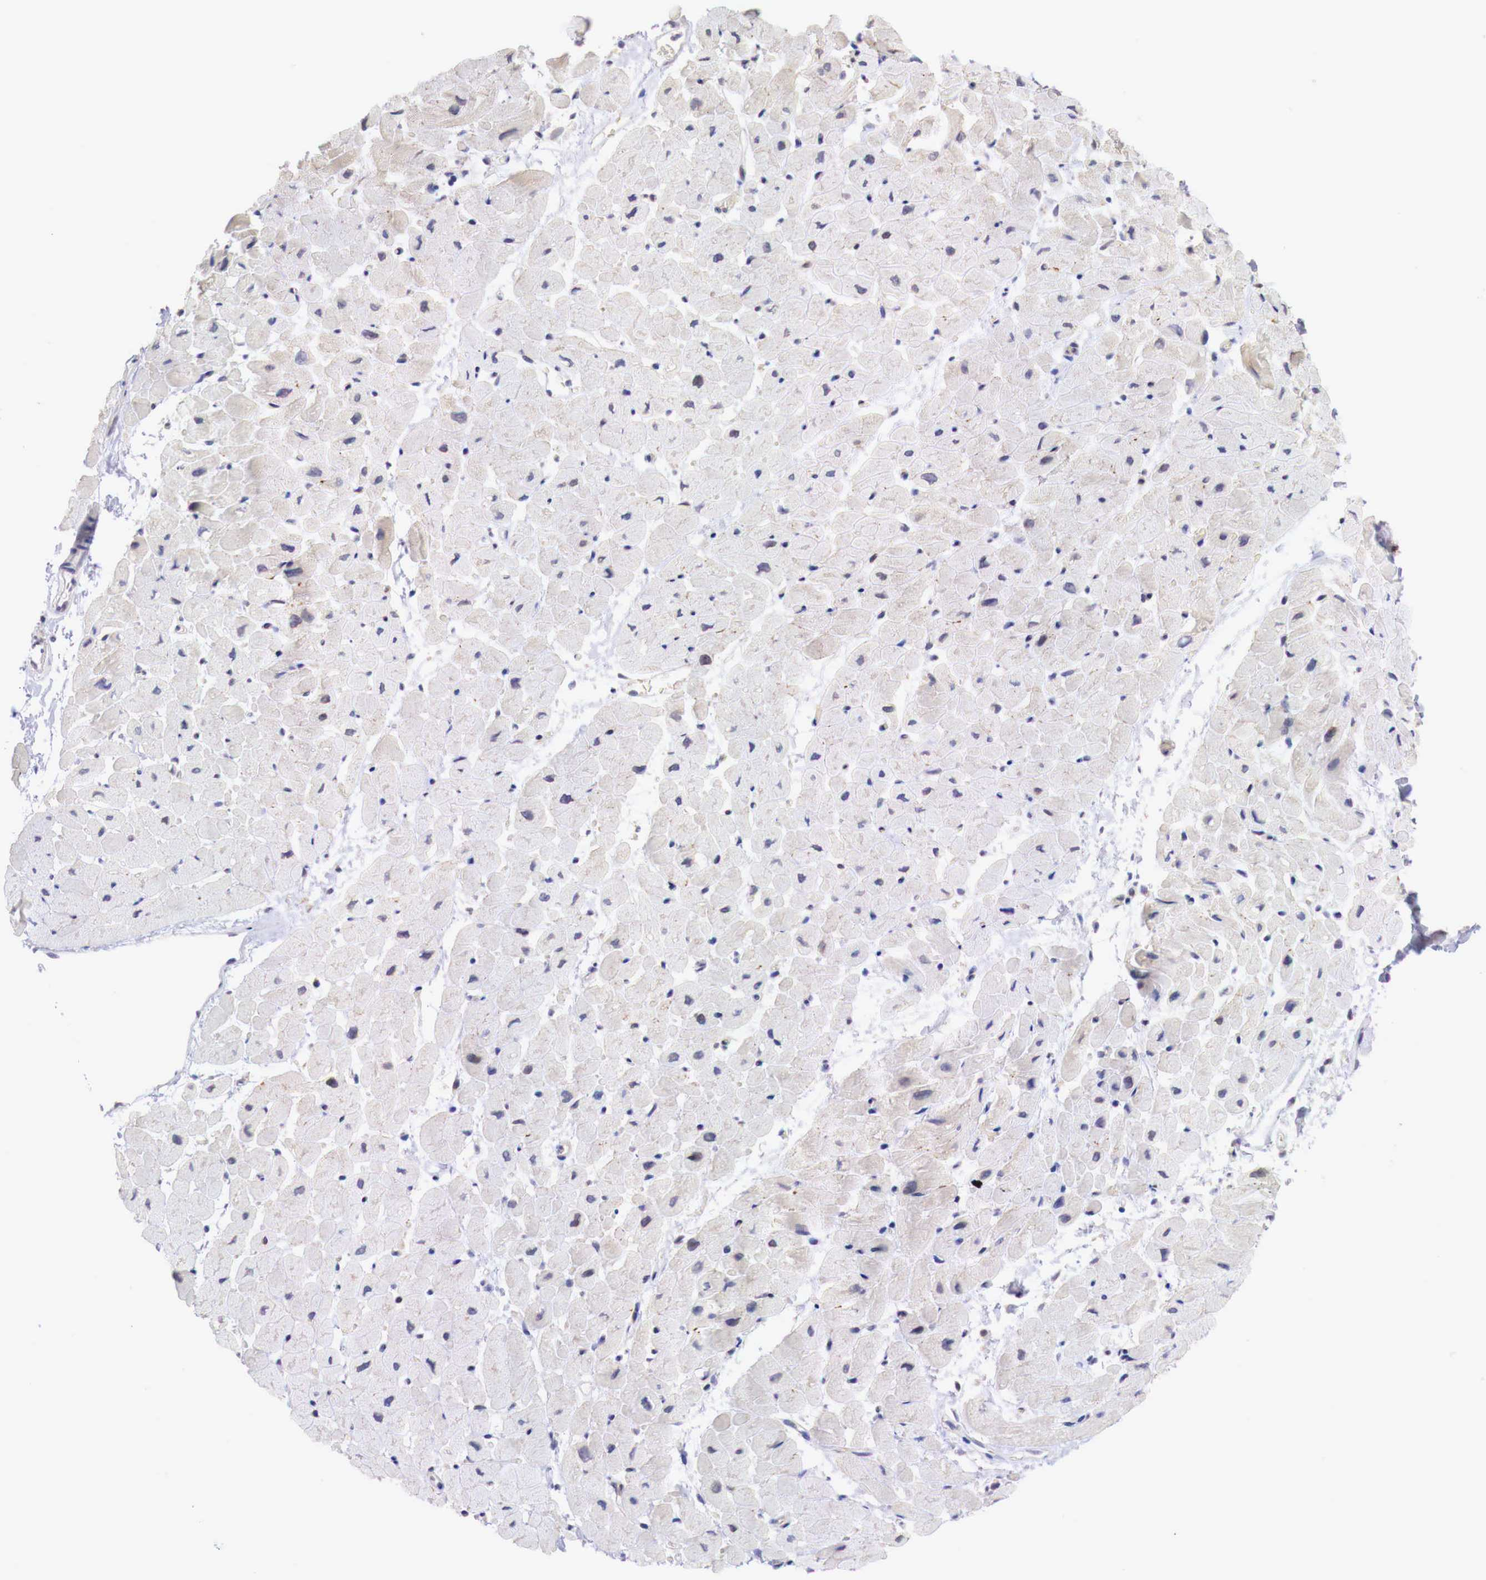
{"staining": {"intensity": "negative", "quantity": "none", "location": "none"}, "tissue": "heart muscle", "cell_type": "Cardiomyocytes", "image_type": "normal", "snomed": [{"axis": "morphology", "description": "Normal tissue, NOS"}, {"axis": "topography", "description": "Heart"}], "caption": "IHC micrograph of normal human heart muscle stained for a protein (brown), which shows no expression in cardiomyocytes.", "gene": "PABIR2", "patient": {"sex": "male", "age": 45}}